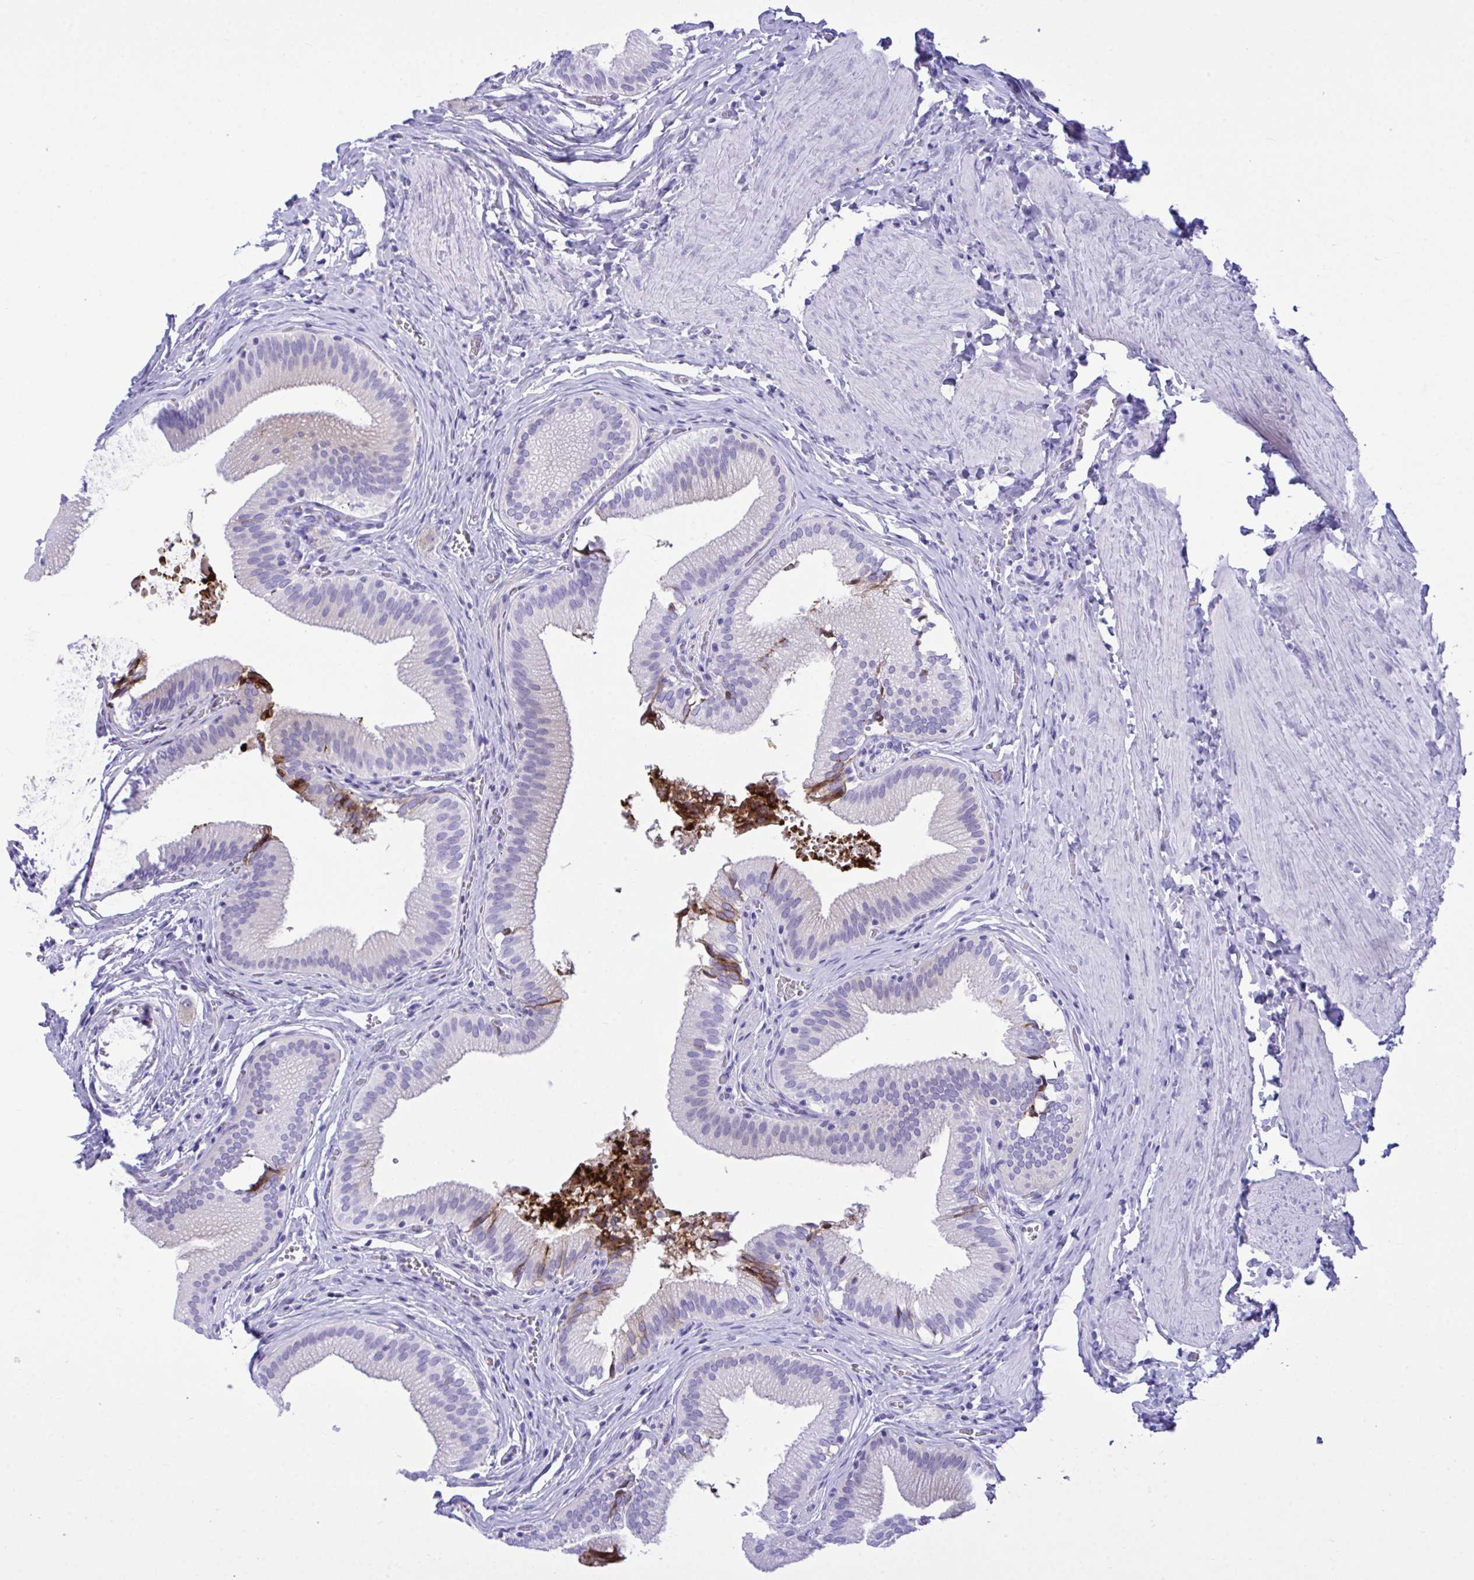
{"staining": {"intensity": "moderate", "quantity": "<25%", "location": "cytoplasmic/membranous"}, "tissue": "gallbladder", "cell_type": "Glandular cells", "image_type": "normal", "snomed": [{"axis": "morphology", "description": "Normal tissue, NOS"}, {"axis": "topography", "description": "Gallbladder"}, {"axis": "topography", "description": "Peripheral nerve tissue"}], "caption": "Gallbladder was stained to show a protein in brown. There is low levels of moderate cytoplasmic/membranous positivity in approximately <25% of glandular cells.", "gene": "BEX5", "patient": {"sex": "male", "age": 17}}